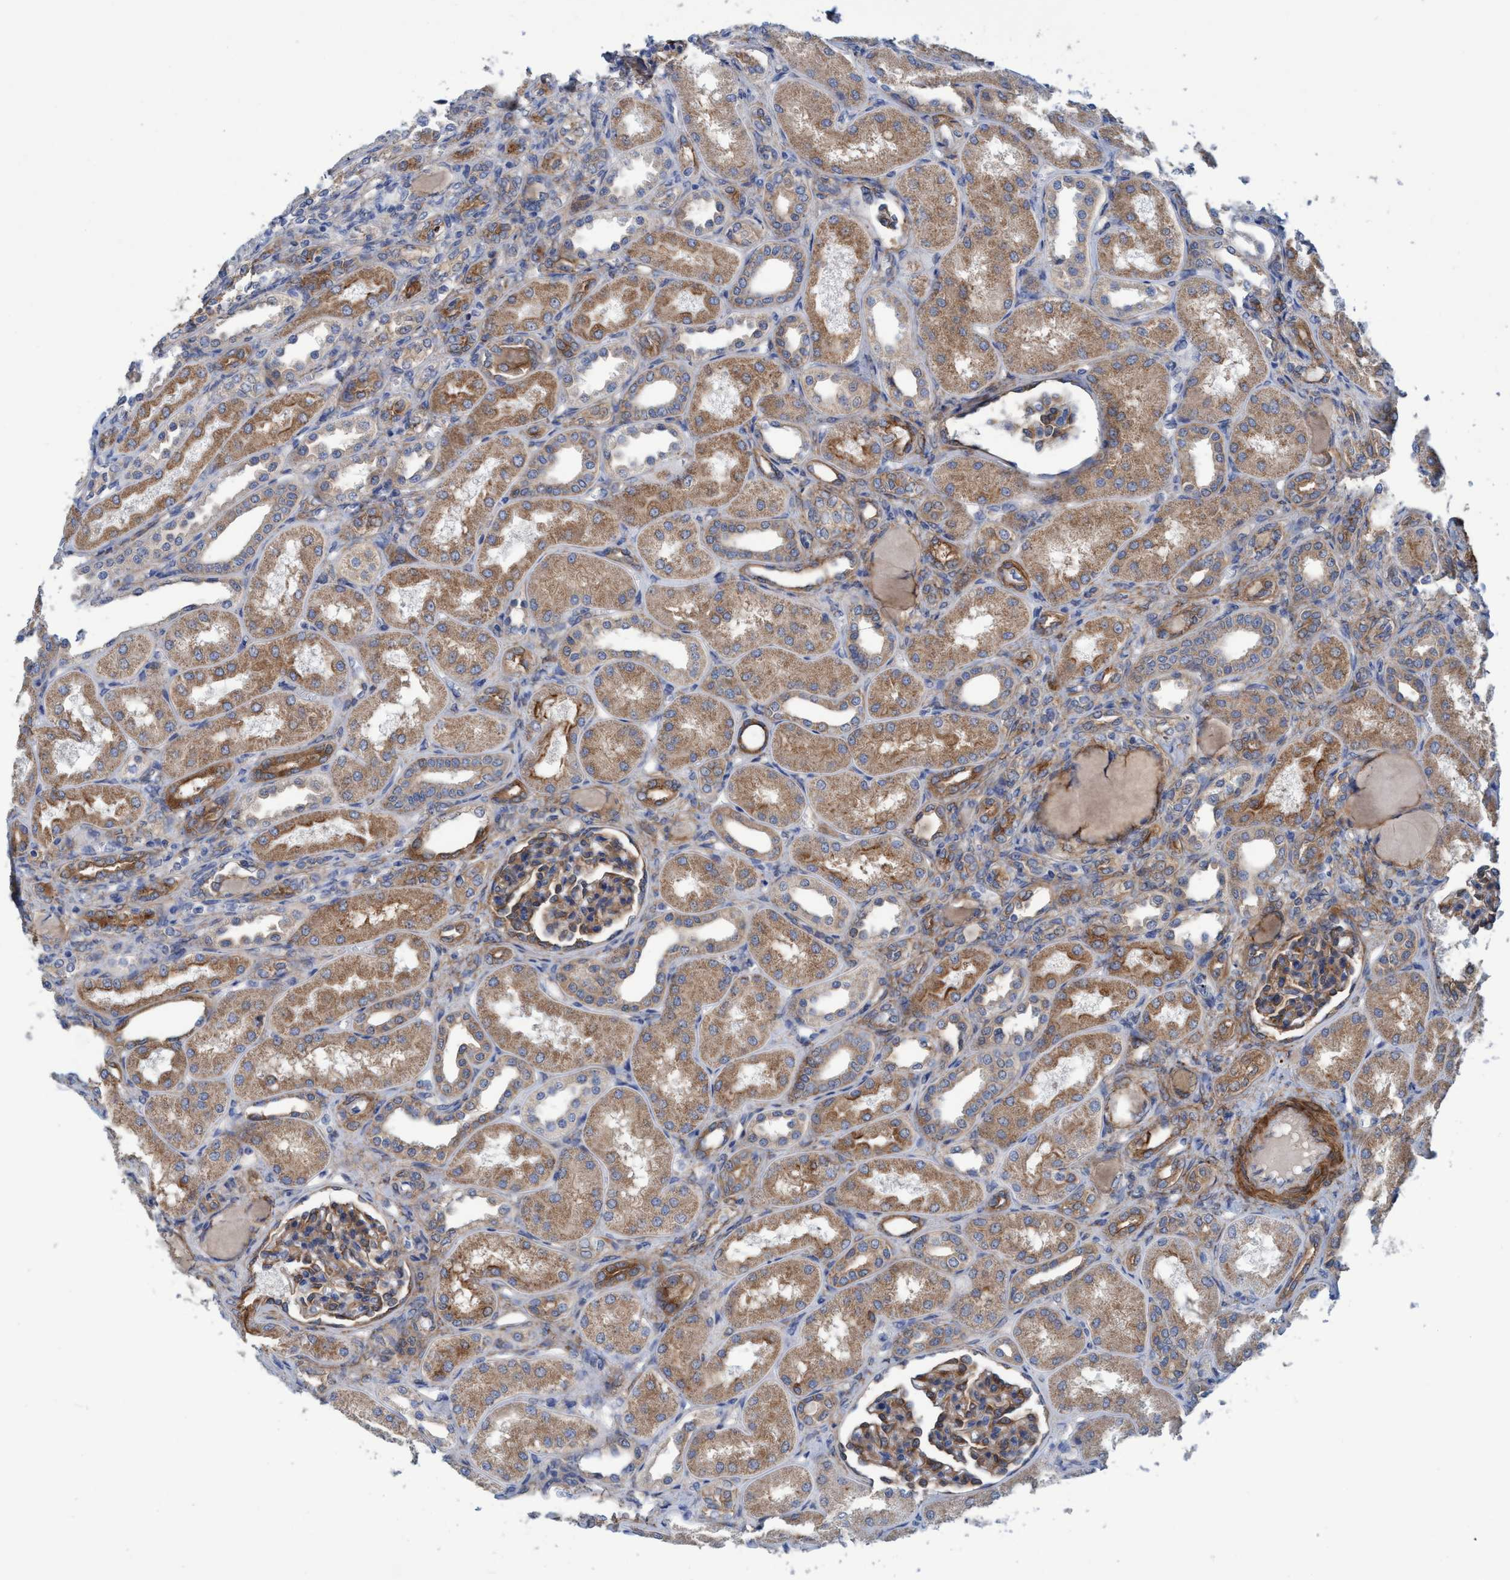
{"staining": {"intensity": "moderate", "quantity": ">75%", "location": "cytoplasmic/membranous"}, "tissue": "kidney", "cell_type": "Cells in glomeruli", "image_type": "normal", "snomed": [{"axis": "morphology", "description": "Normal tissue, NOS"}, {"axis": "topography", "description": "Kidney"}], "caption": "Human kidney stained for a protein (brown) exhibits moderate cytoplasmic/membranous positive expression in approximately >75% of cells in glomeruli.", "gene": "GULP1", "patient": {"sex": "male", "age": 7}}